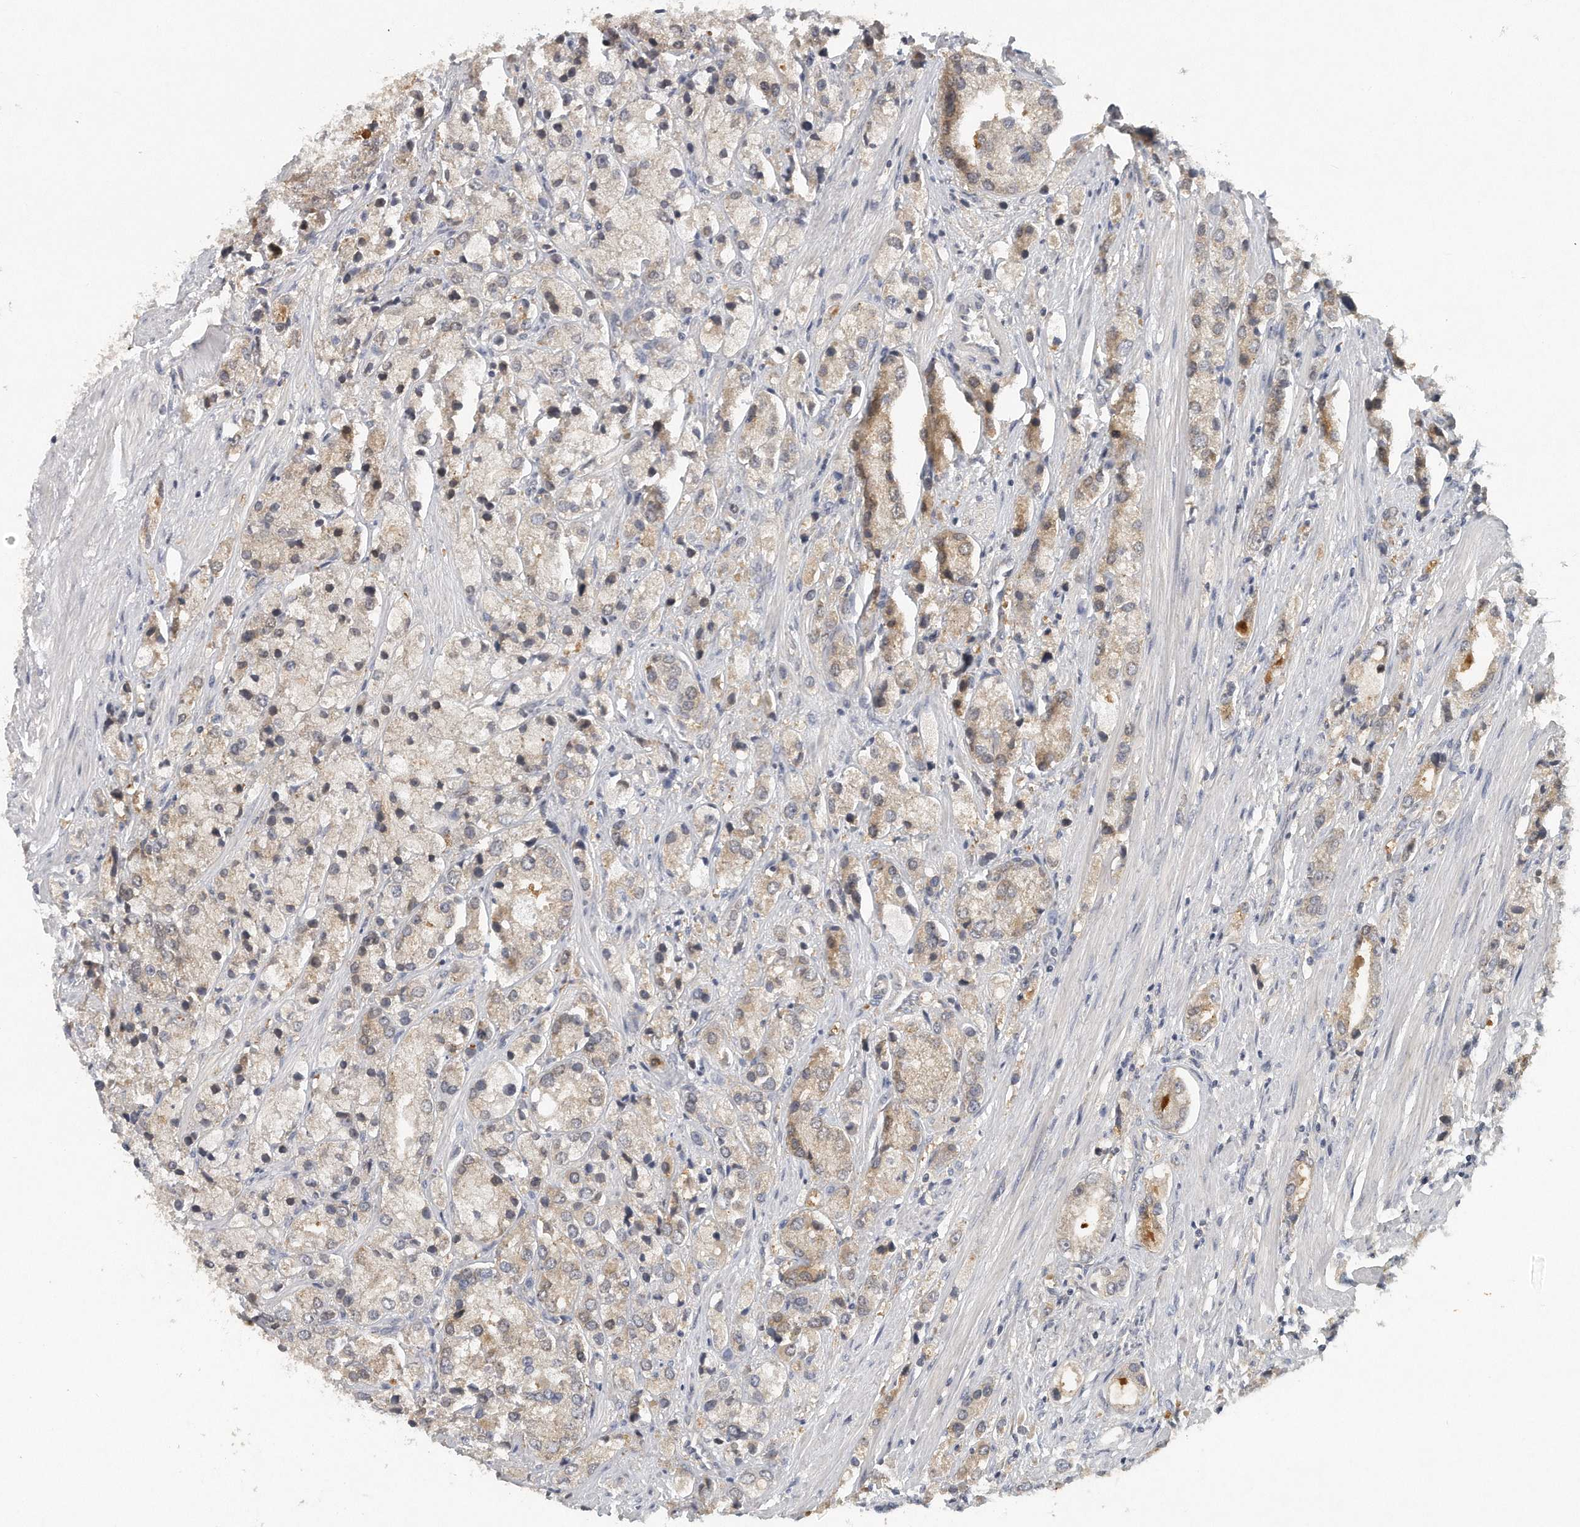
{"staining": {"intensity": "moderate", "quantity": "<25%", "location": "cytoplasmic/membranous"}, "tissue": "prostate cancer", "cell_type": "Tumor cells", "image_type": "cancer", "snomed": [{"axis": "morphology", "description": "Adenocarcinoma, High grade"}, {"axis": "topography", "description": "Prostate"}], "caption": "Immunohistochemical staining of prostate adenocarcinoma (high-grade) exhibits low levels of moderate cytoplasmic/membranous protein staining in approximately <25% of tumor cells.", "gene": "TRAPPC14", "patient": {"sex": "male", "age": 50}}